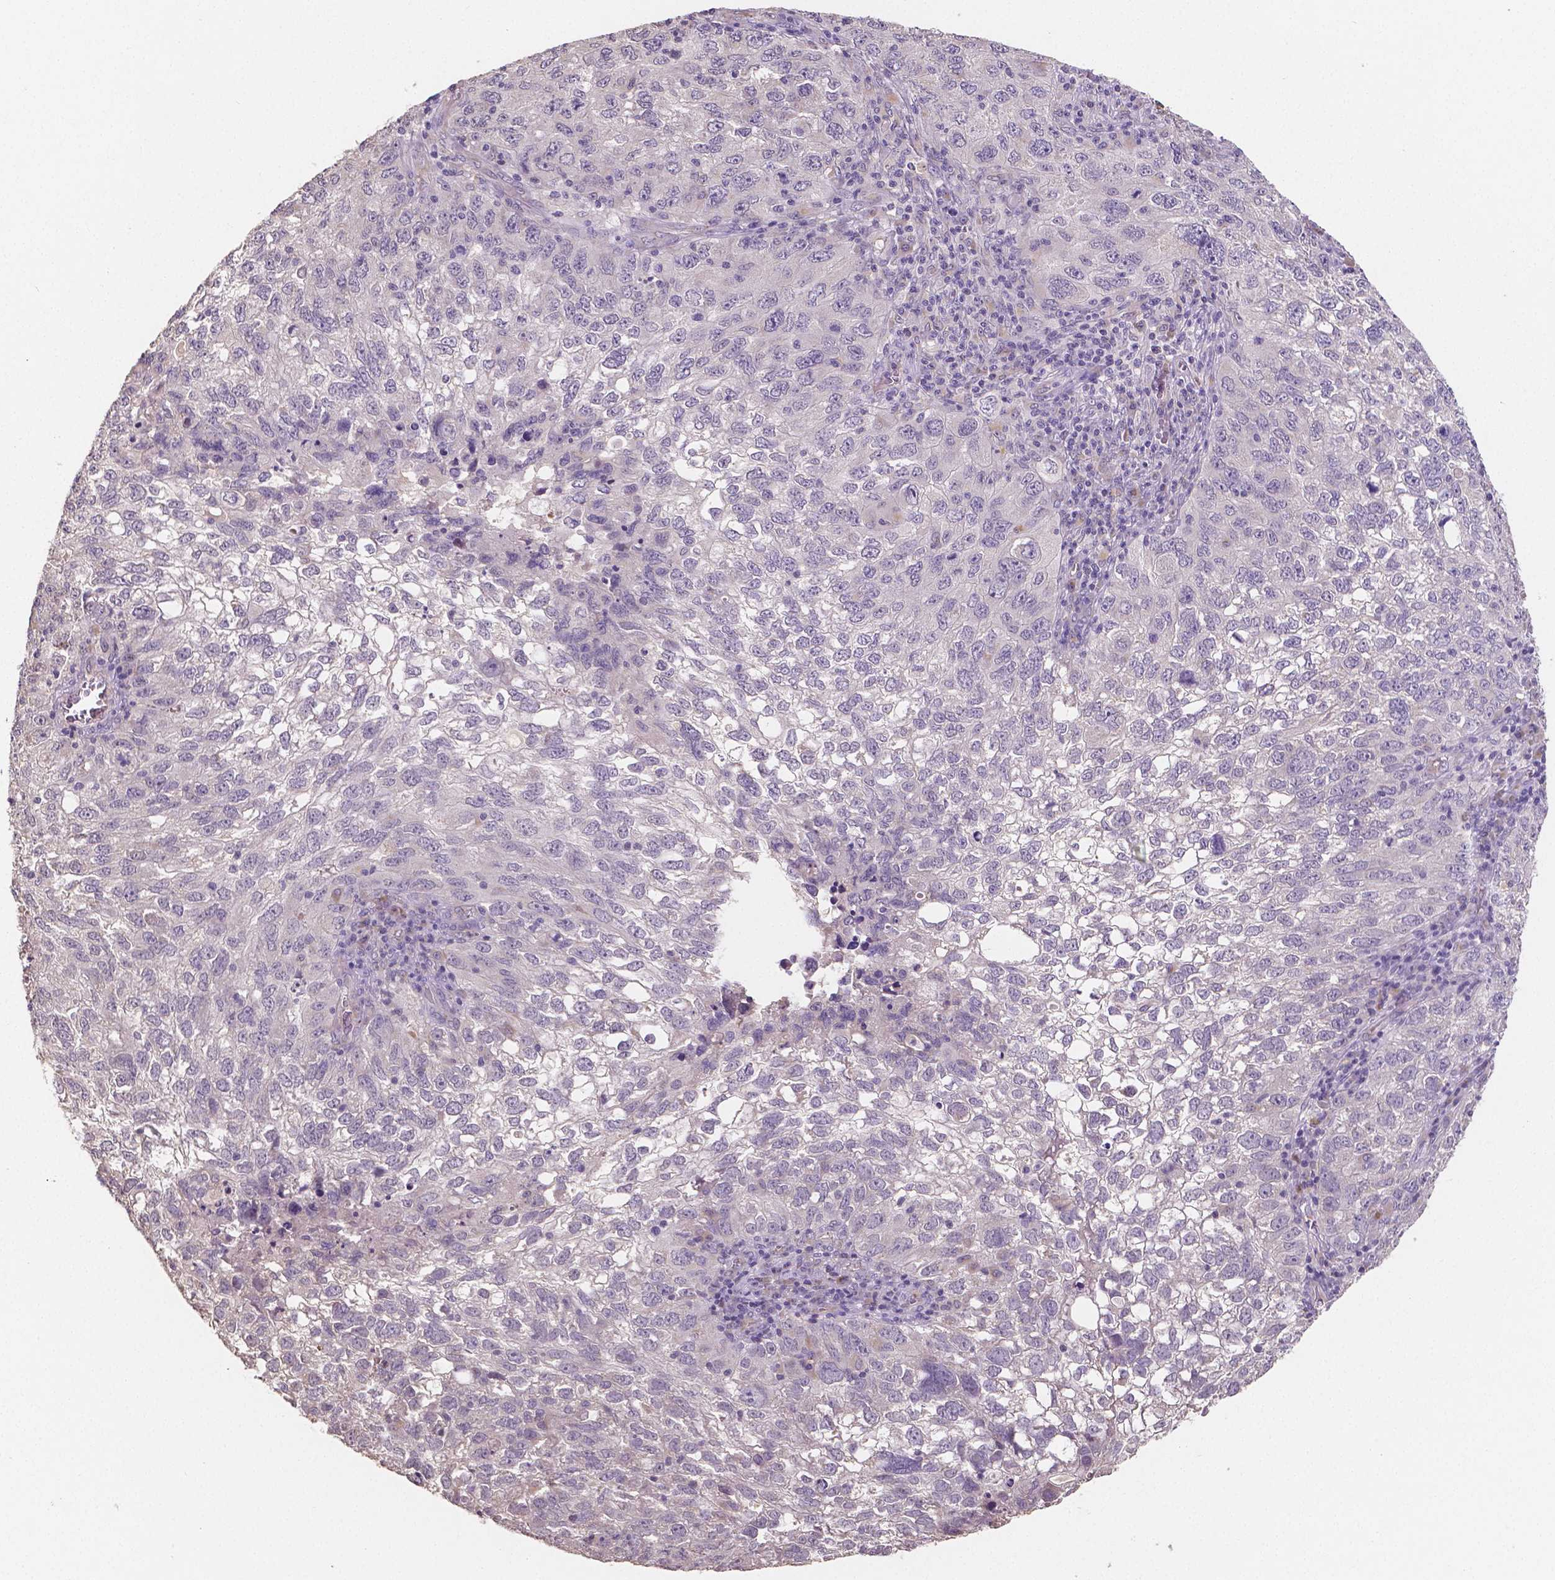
{"staining": {"intensity": "negative", "quantity": "none", "location": "none"}, "tissue": "cervical cancer", "cell_type": "Tumor cells", "image_type": "cancer", "snomed": [{"axis": "morphology", "description": "Squamous cell carcinoma, NOS"}, {"axis": "topography", "description": "Cervix"}], "caption": "Immunohistochemistry image of human cervical squamous cell carcinoma stained for a protein (brown), which shows no positivity in tumor cells.", "gene": "ELAVL2", "patient": {"sex": "female", "age": 55}}